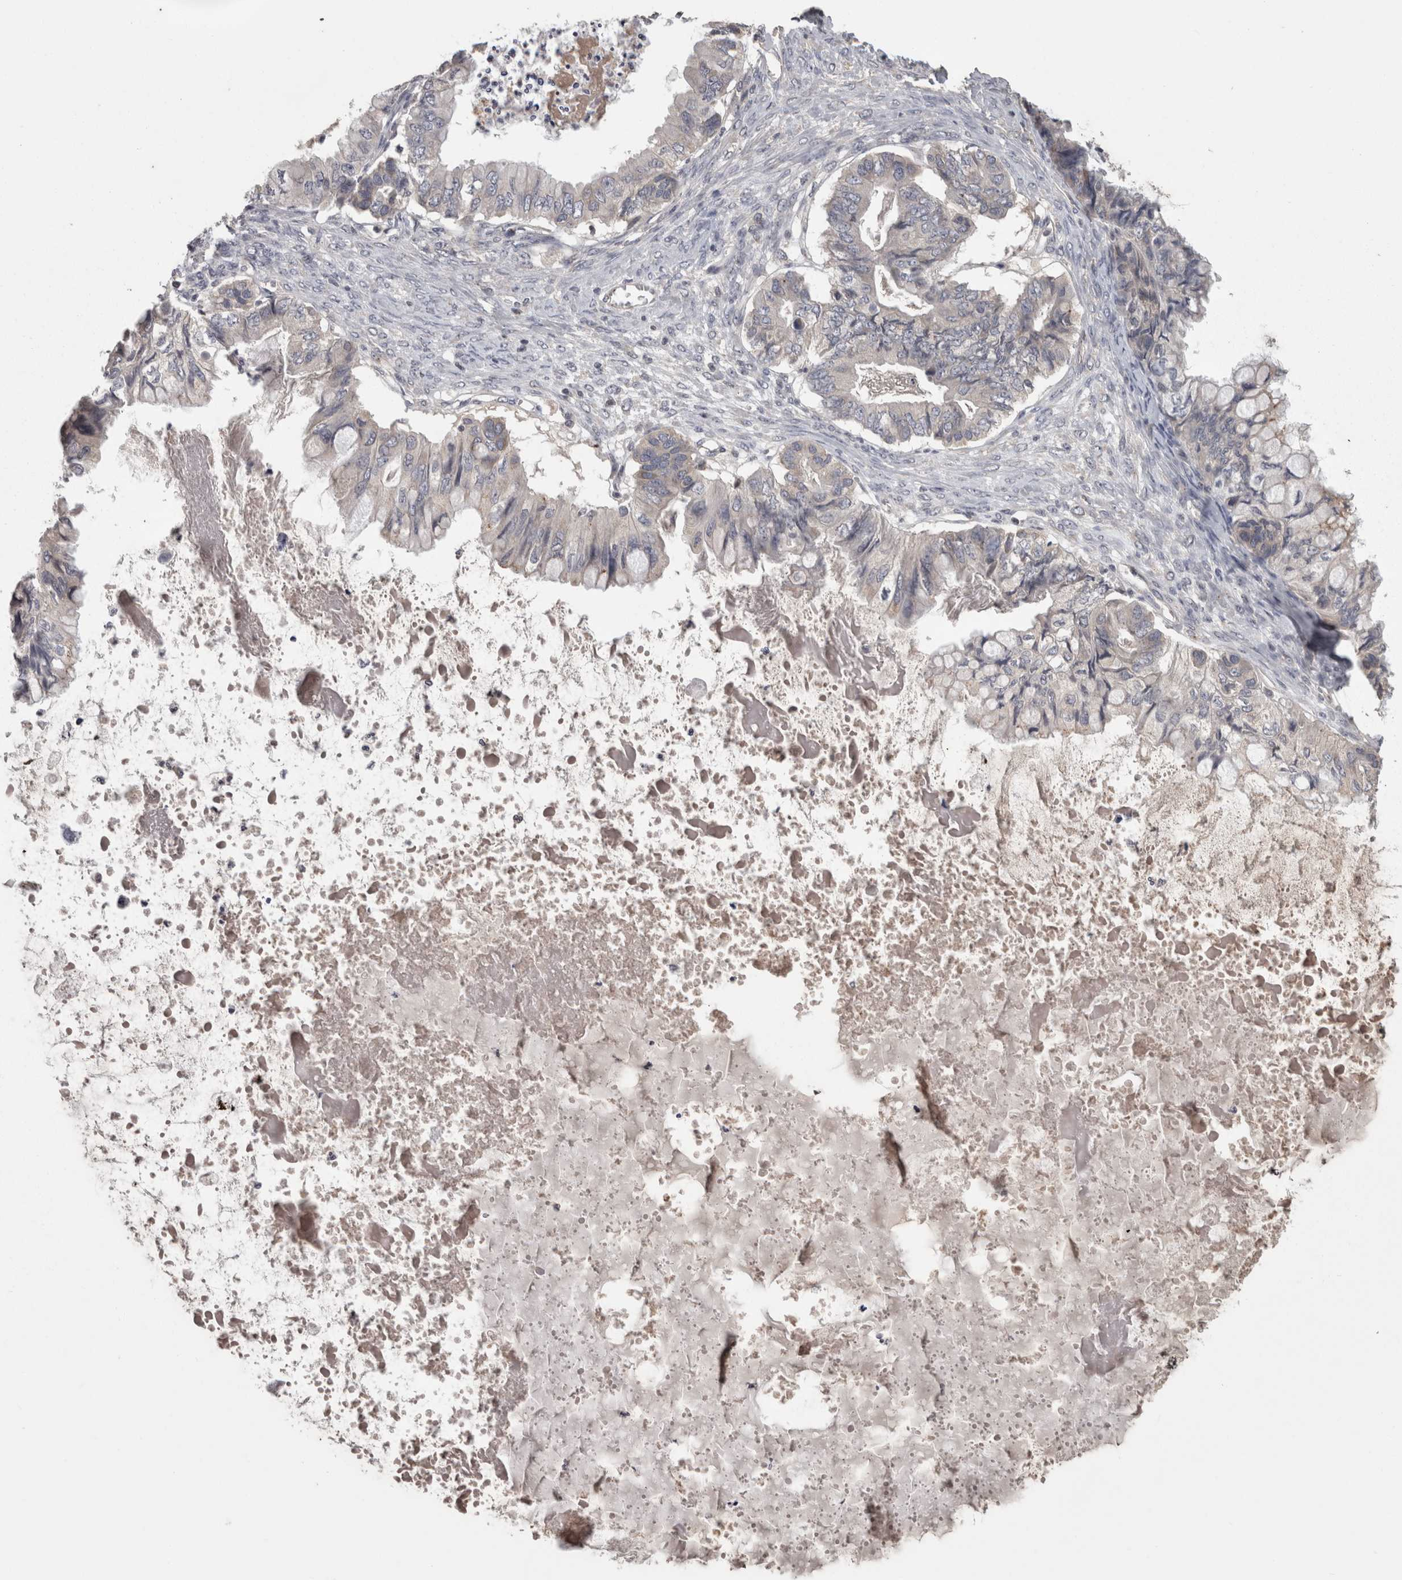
{"staining": {"intensity": "negative", "quantity": "none", "location": "none"}, "tissue": "ovarian cancer", "cell_type": "Tumor cells", "image_type": "cancer", "snomed": [{"axis": "morphology", "description": "Cystadenocarcinoma, mucinous, NOS"}, {"axis": "topography", "description": "Ovary"}], "caption": "The photomicrograph demonstrates no significant expression in tumor cells of ovarian cancer (mucinous cystadenocarcinoma). Nuclei are stained in blue.", "gene": "PCM1", "patient": {"sex": "female", "age": 80}}